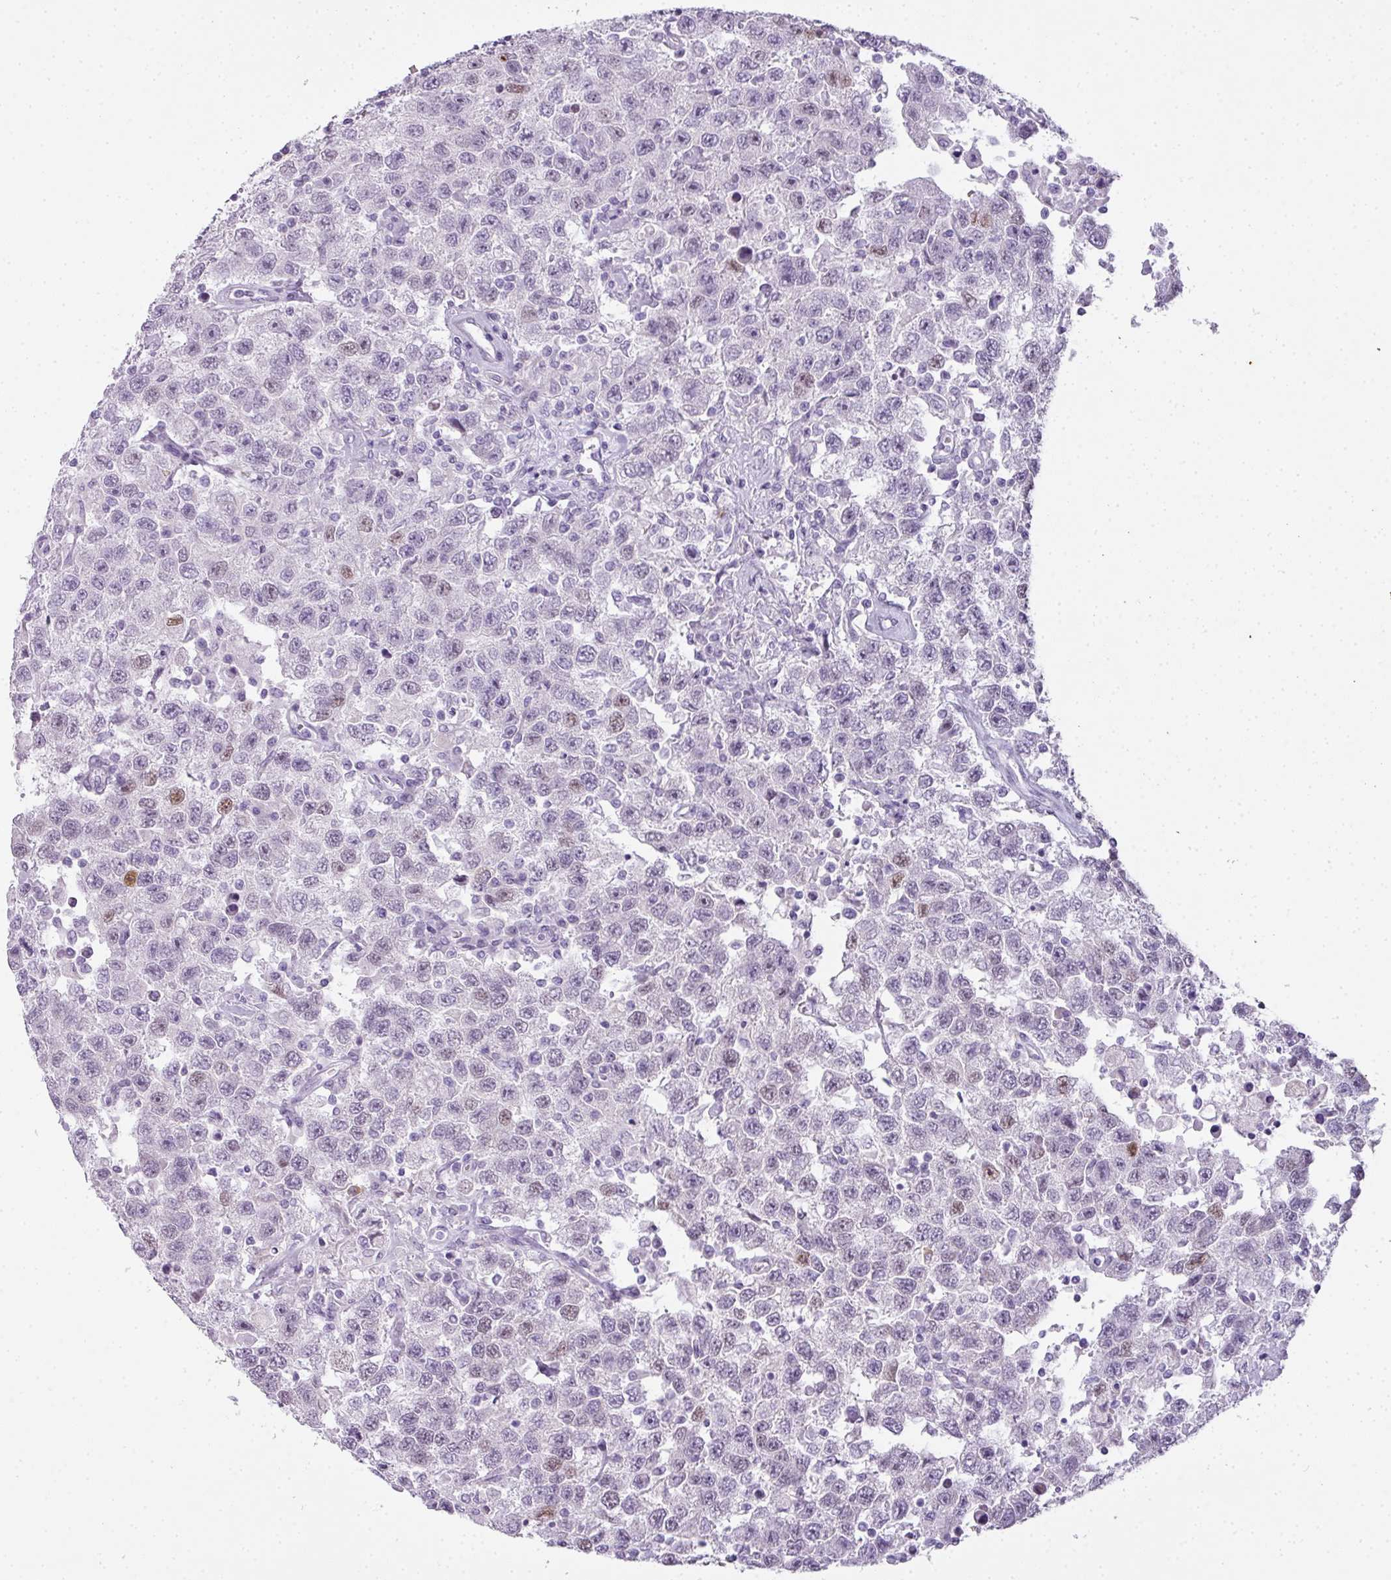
{"staining": {"intensity": "moderate", "quantity": "<25%", "location": "nuclear"}, "tissue": "testis cancer", "cell_type": "Tumor cells", "image_type": "cancer", "snomed": [{"axis": "morphology", "description": "Seminoma, NOS"}, {"axis": "topography", "description": "Testis"}], "caption": "The micrograph reveals a brown stain indicating the presence of a protein in the nuclear of tumor cells in testis cancer (seminoma).", "gene": "RBMY1F", "patient": {"sex": "male", "age": 41}}